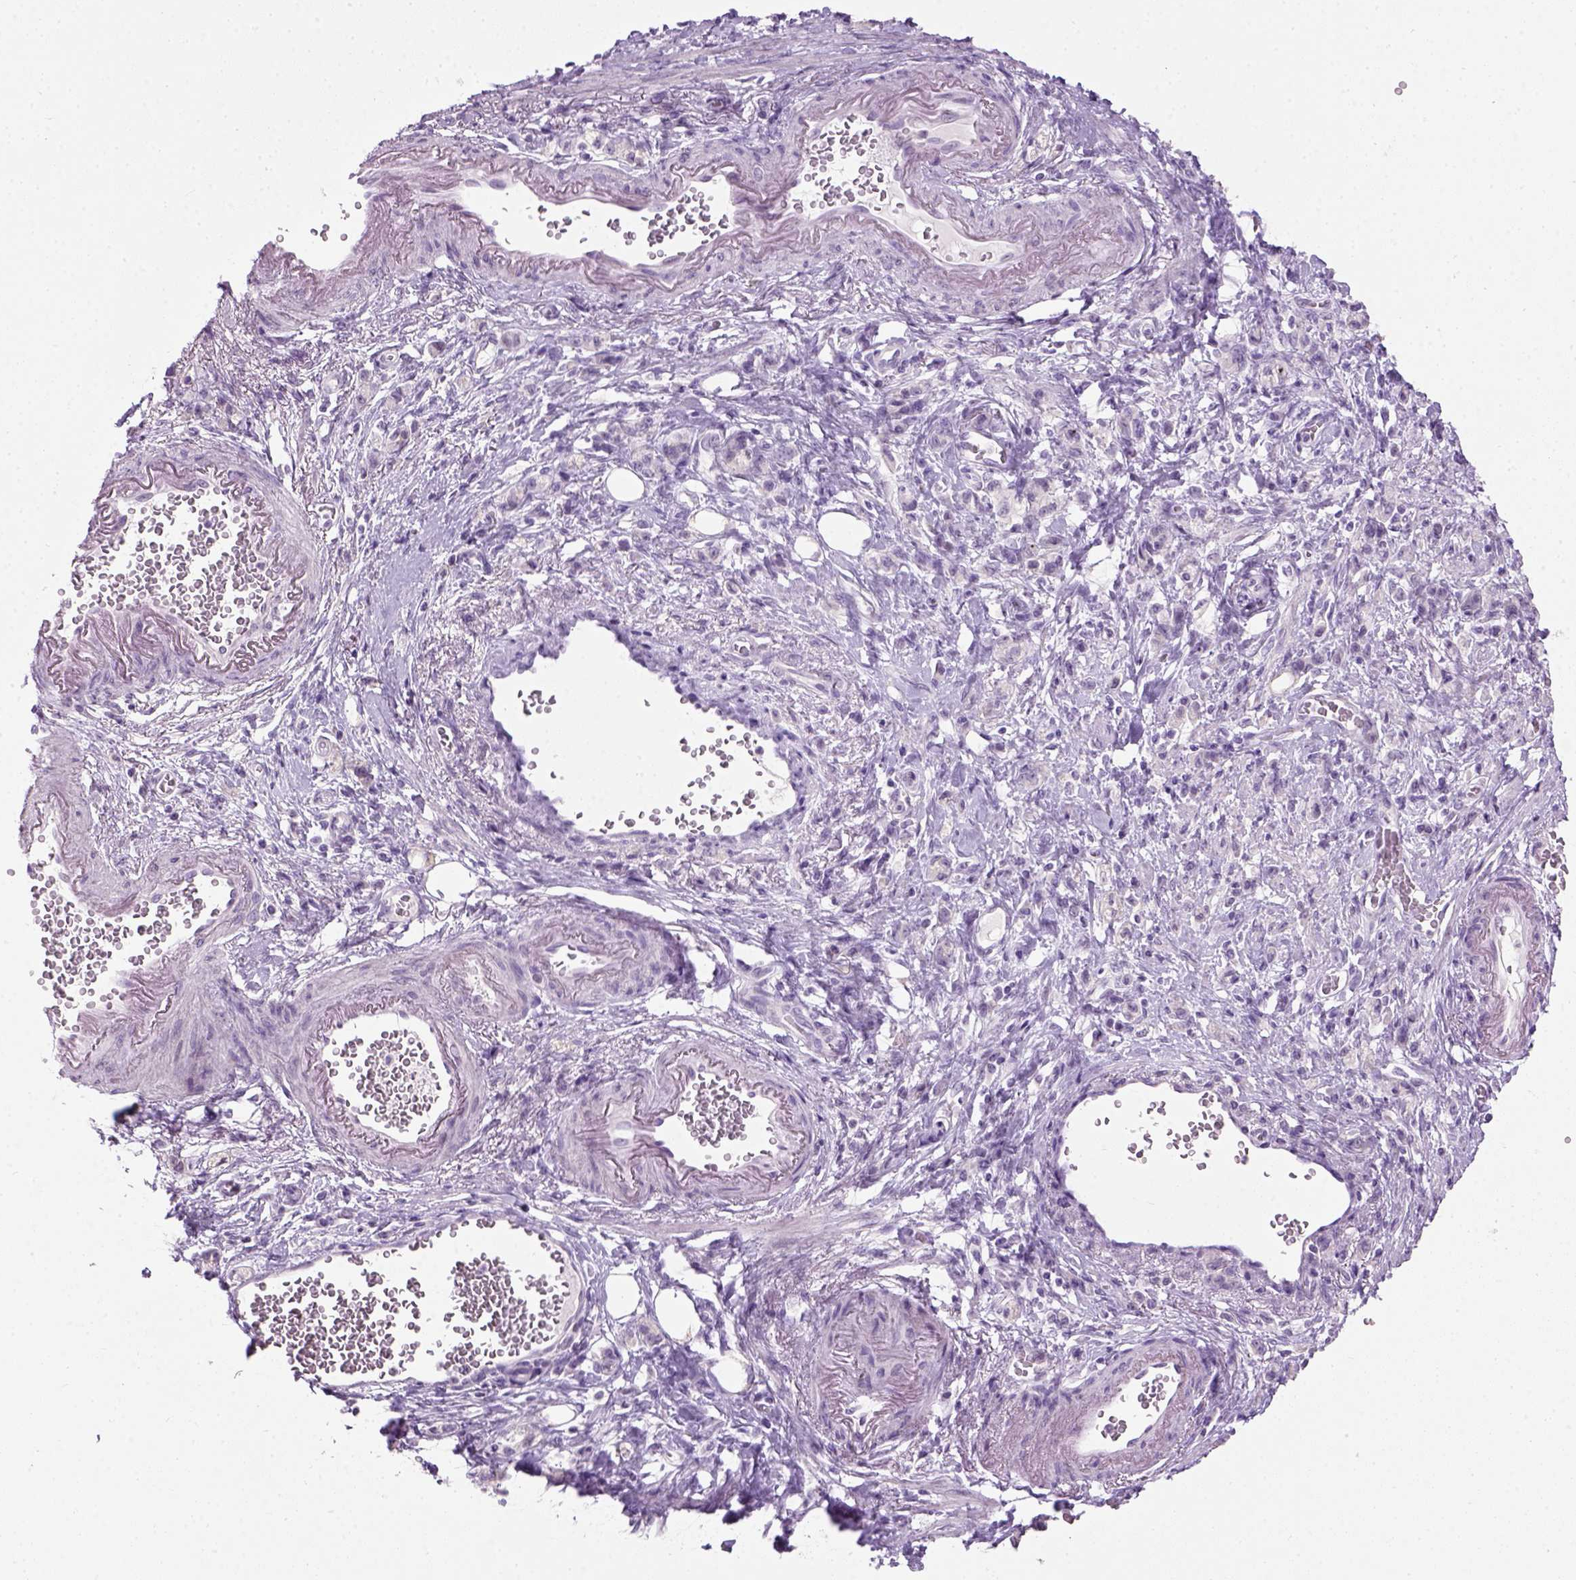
{"staining": {"intensity": "negative", "quantity": "none", "location": "none"}, "tissue": "stomach cancer", "cell_type": "Tumor cells", "image_type": "cancer", "snomed": [{"axis": "morphology", "description": "Adenocarcinoma, NOS"}, {"axis": "topography", "description": "Stomach"}], "caption": "There is no significant positivity in tumor cells of stomach cancer (adenocarcinoma).", "gene": "GABRB2", "patient": {"sex": "male", "age": 77}}